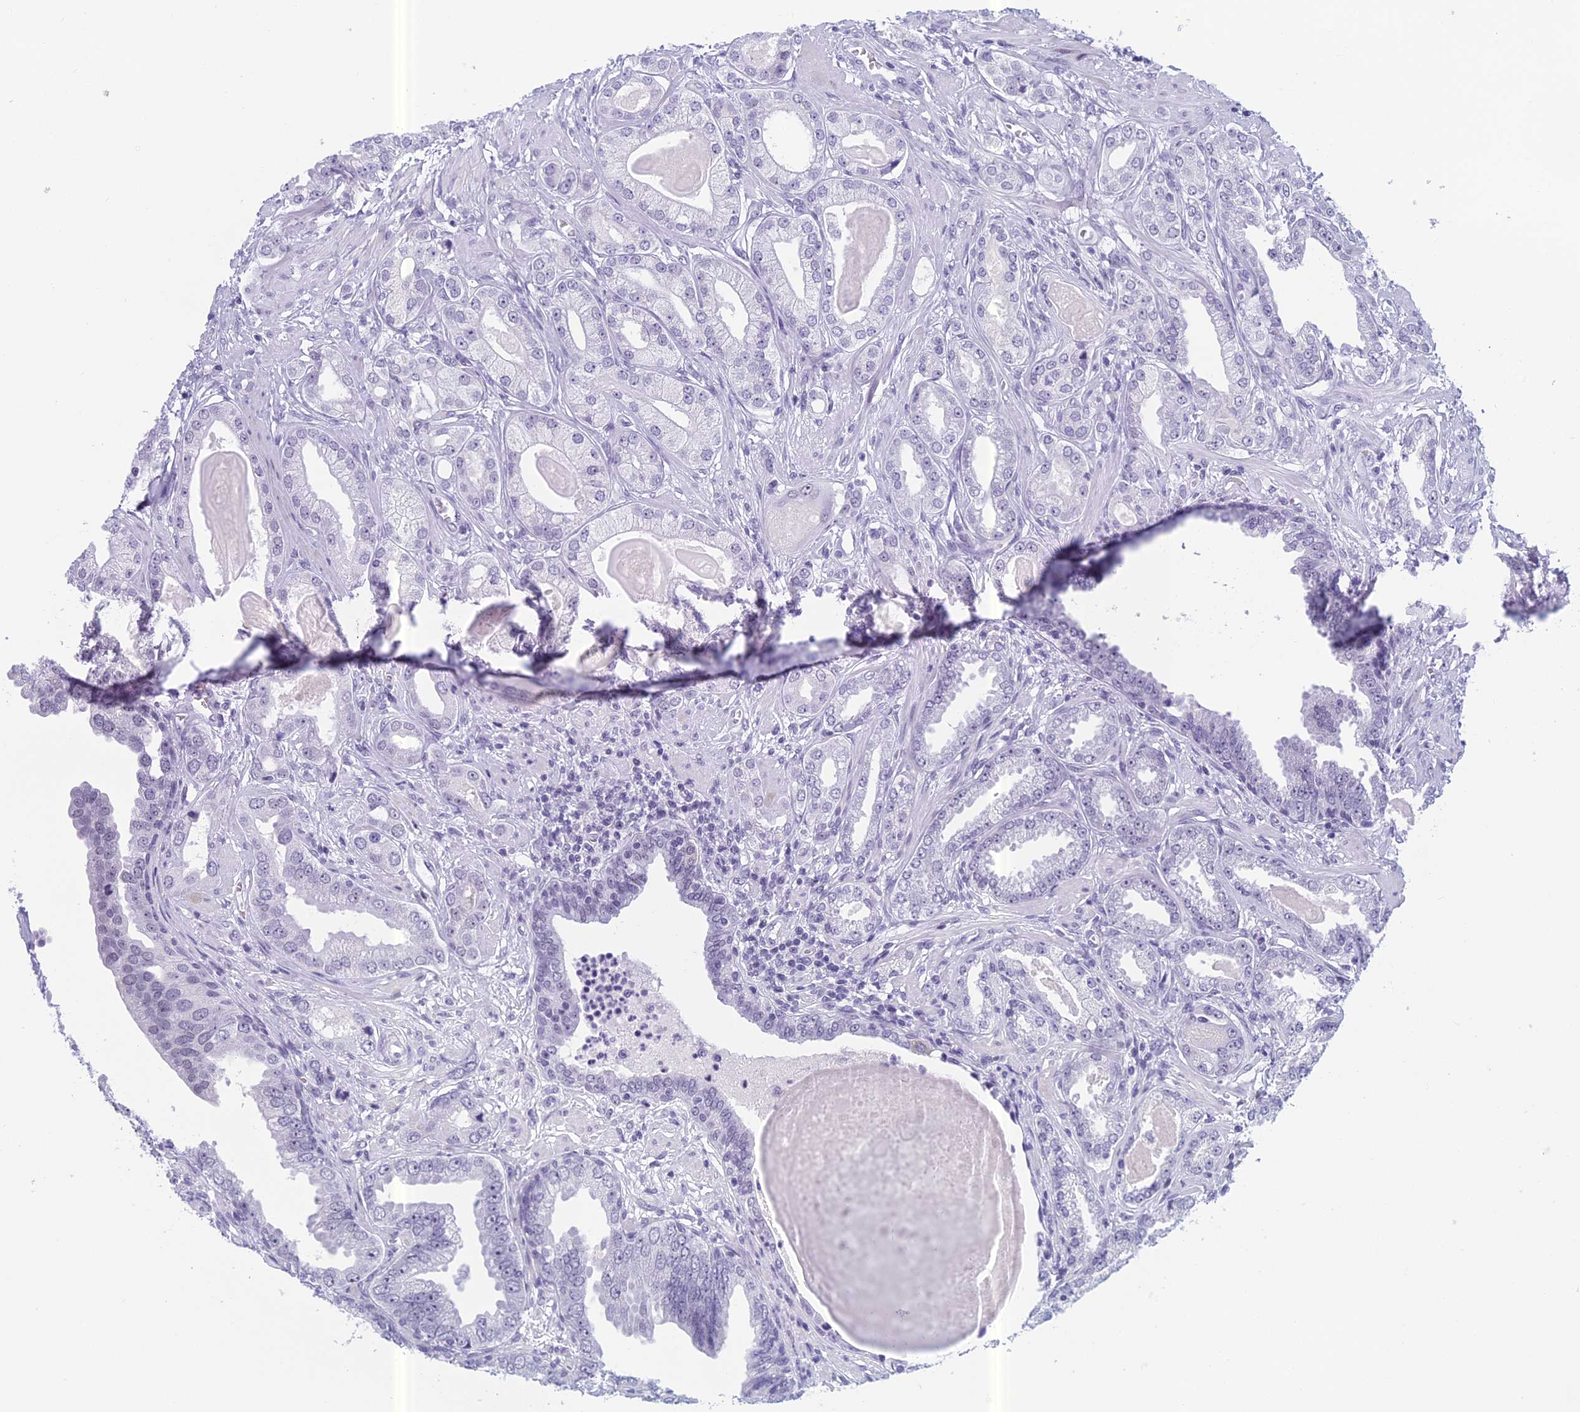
{"staining": {"intensity": "negative", "quantity": "none", "location": "none"}, "tissue": "prostate cancer", "cell_type": "Tumor cells", "image_type": "cancer", "snomed": [{"axis": "morphology", "description": "Adenocarcinoma, Low grade"}, {"axis": "topography", "description": "Prostate"}], "caption": "Human prostate adenocarcinoma (low-grade) stained for a protein using immunohistochemistry (IHC) shows no expression in tumor cells.", "gene": "RGS17", "patient": {"sex": "male", "age": 64}}